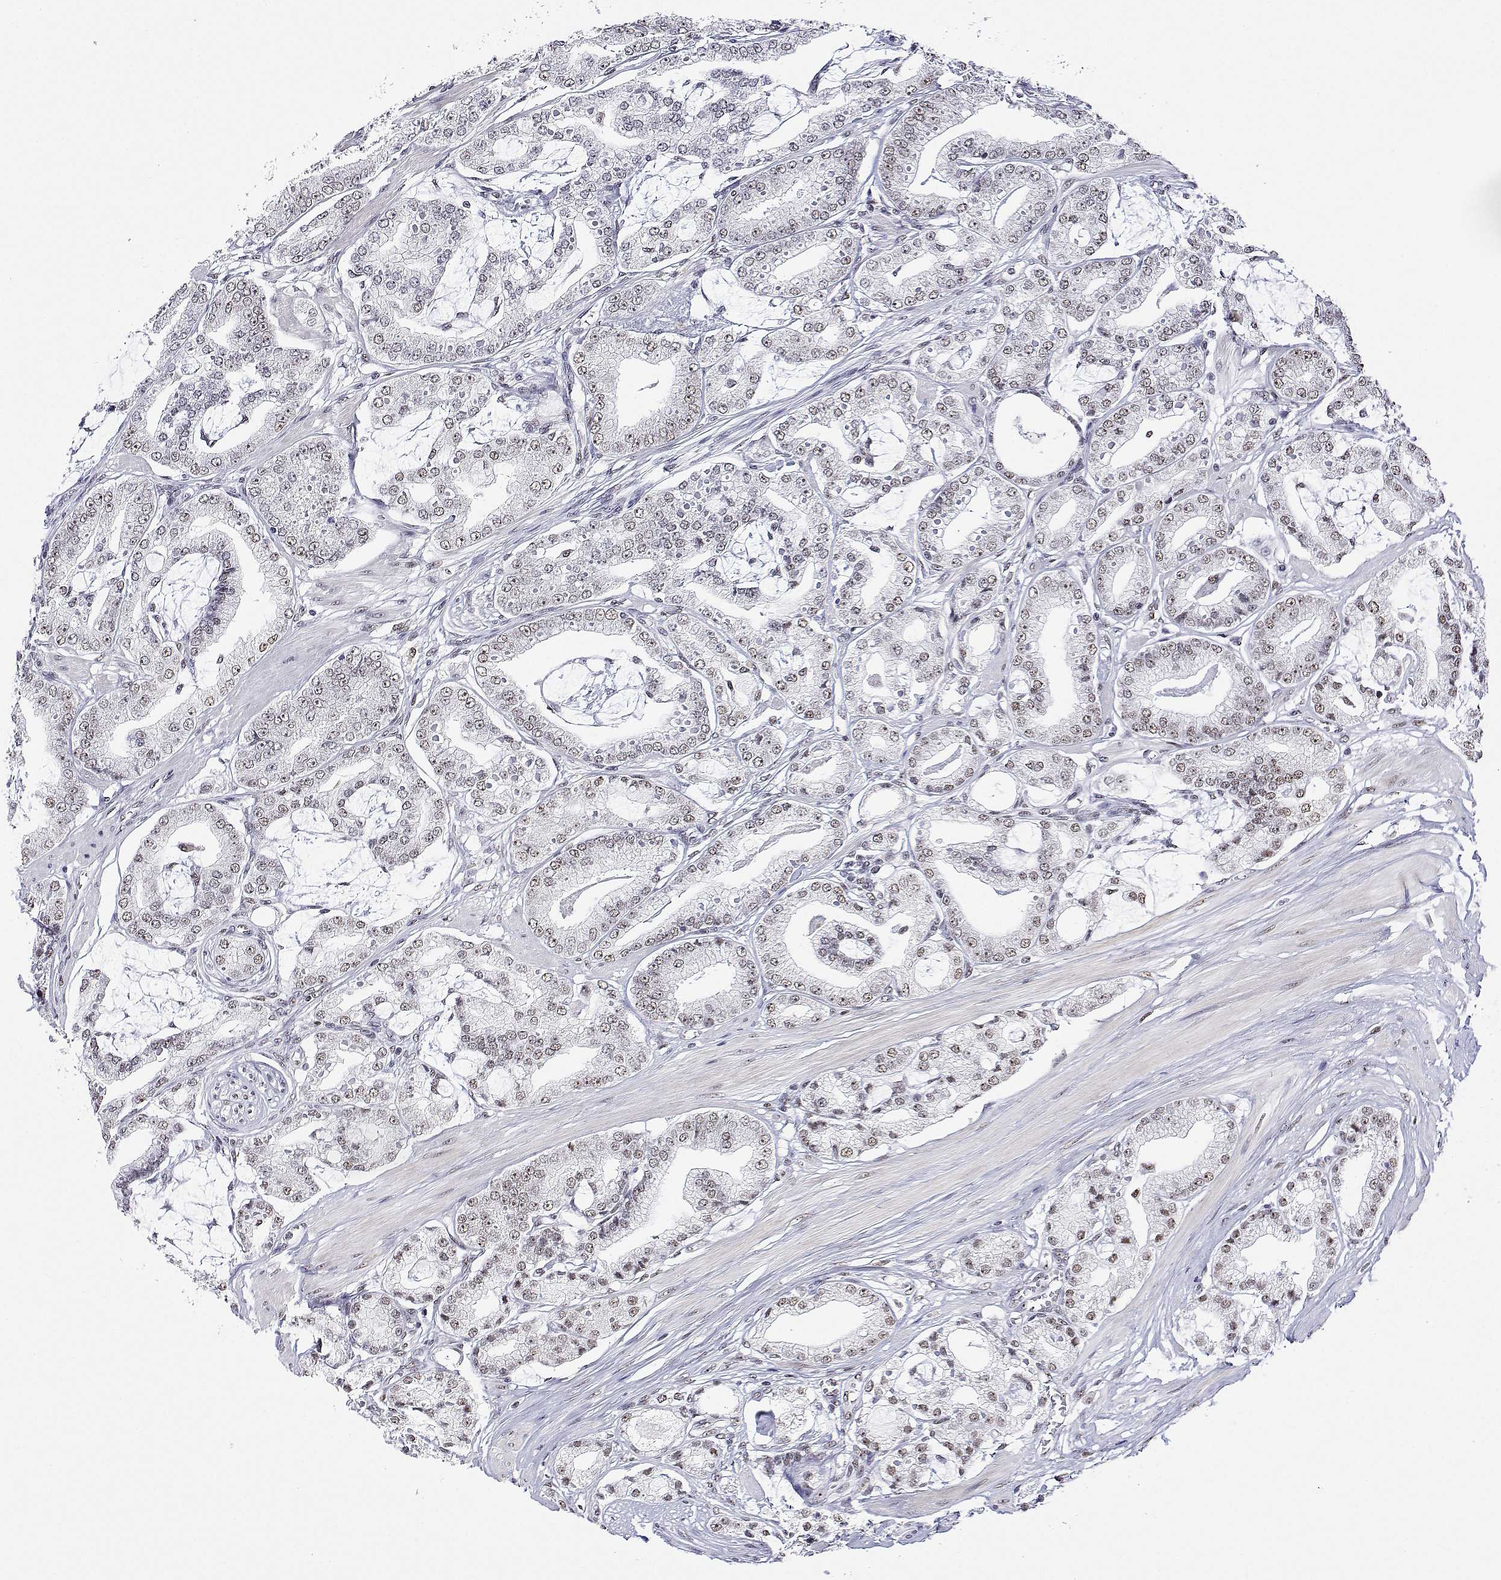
{"staining": {"intensity": "weak", "quantity": ">75%", "location": "nuclear"}, "tissue": "prostate cancer", "cell_type": "Tumor cells", "image_type": "cancer", "snomed": [{"axis": "morphology", "description": "Adenocarcinoma, High grade"}, {"axis": "topography", "description": "Prostate"}], "caption": "Immunohistochemistry (IHC) (DAB) staining of adenocarcinoma (high-grade) (prostate) shows weak nuclear protein staining in approximately >75% of tumor cells. Using DAB (brown) and hematoxylin (blue) stains, captured at high magnification using brightfield microscopy.", "gene": "ADAR", "patient": {"sex": "male", "age": 67}}